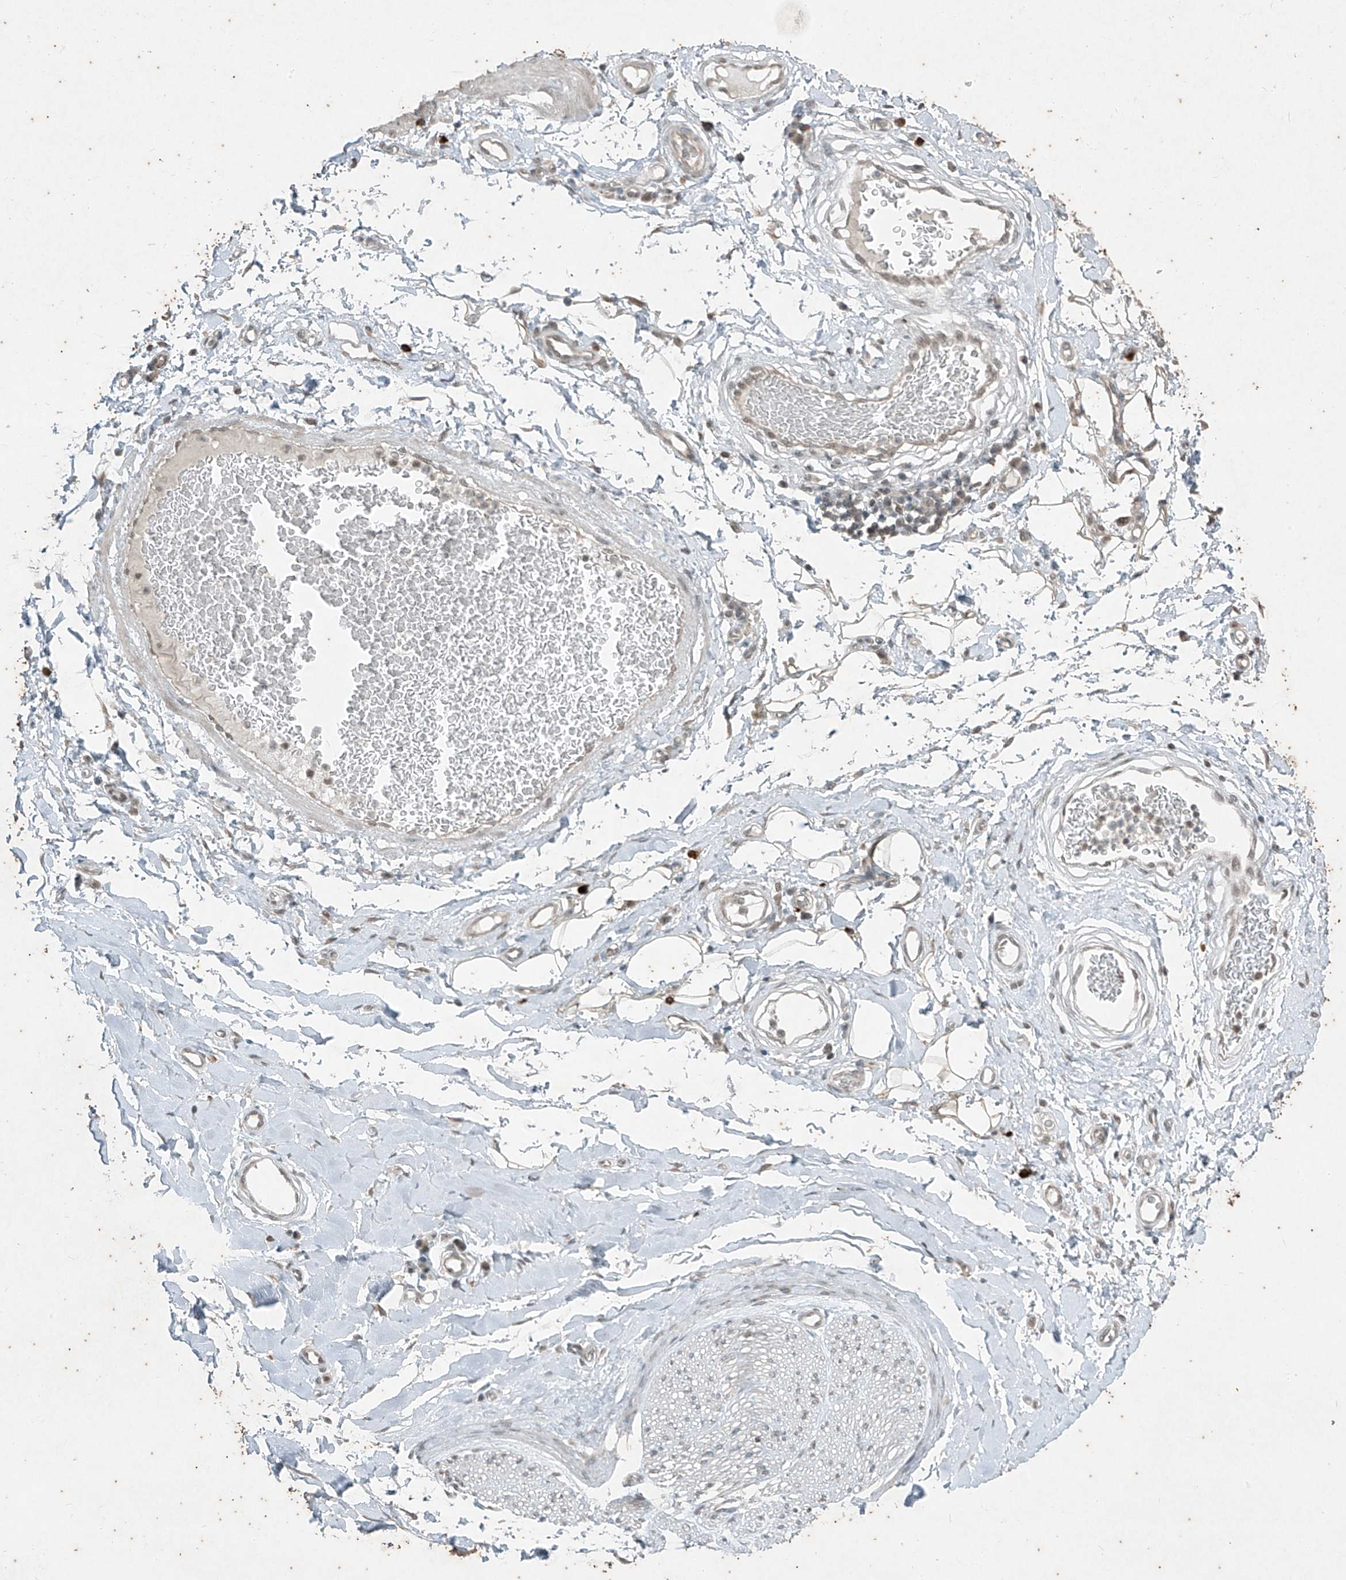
{"staining": {"intensity": "weak", "quantity": "25%-75%", "location": "nuclear"}, "tissue": "adipose tissue", "cell_type": "Adipocytes", "image_type": "normal", "snomed": [{"axis": "morphology", "description": "Normal tissue, NOS"}, {"axis": "morphology", "description": "Adenocarcinoma, NOS"}, {"axis": "topography", "description": "Stomach, upper"}, {"axis": "topography", "description": "Peripheral nerve tissue"}], "caption": "Approximately 25%-75% of adipocytes in normal human adipose tissue show weak nuclear protein positivity as visualized by brown immunohistochemical staining.", "gene": "ZNF354B", "patient": {"sex": "male", "age": 62}}